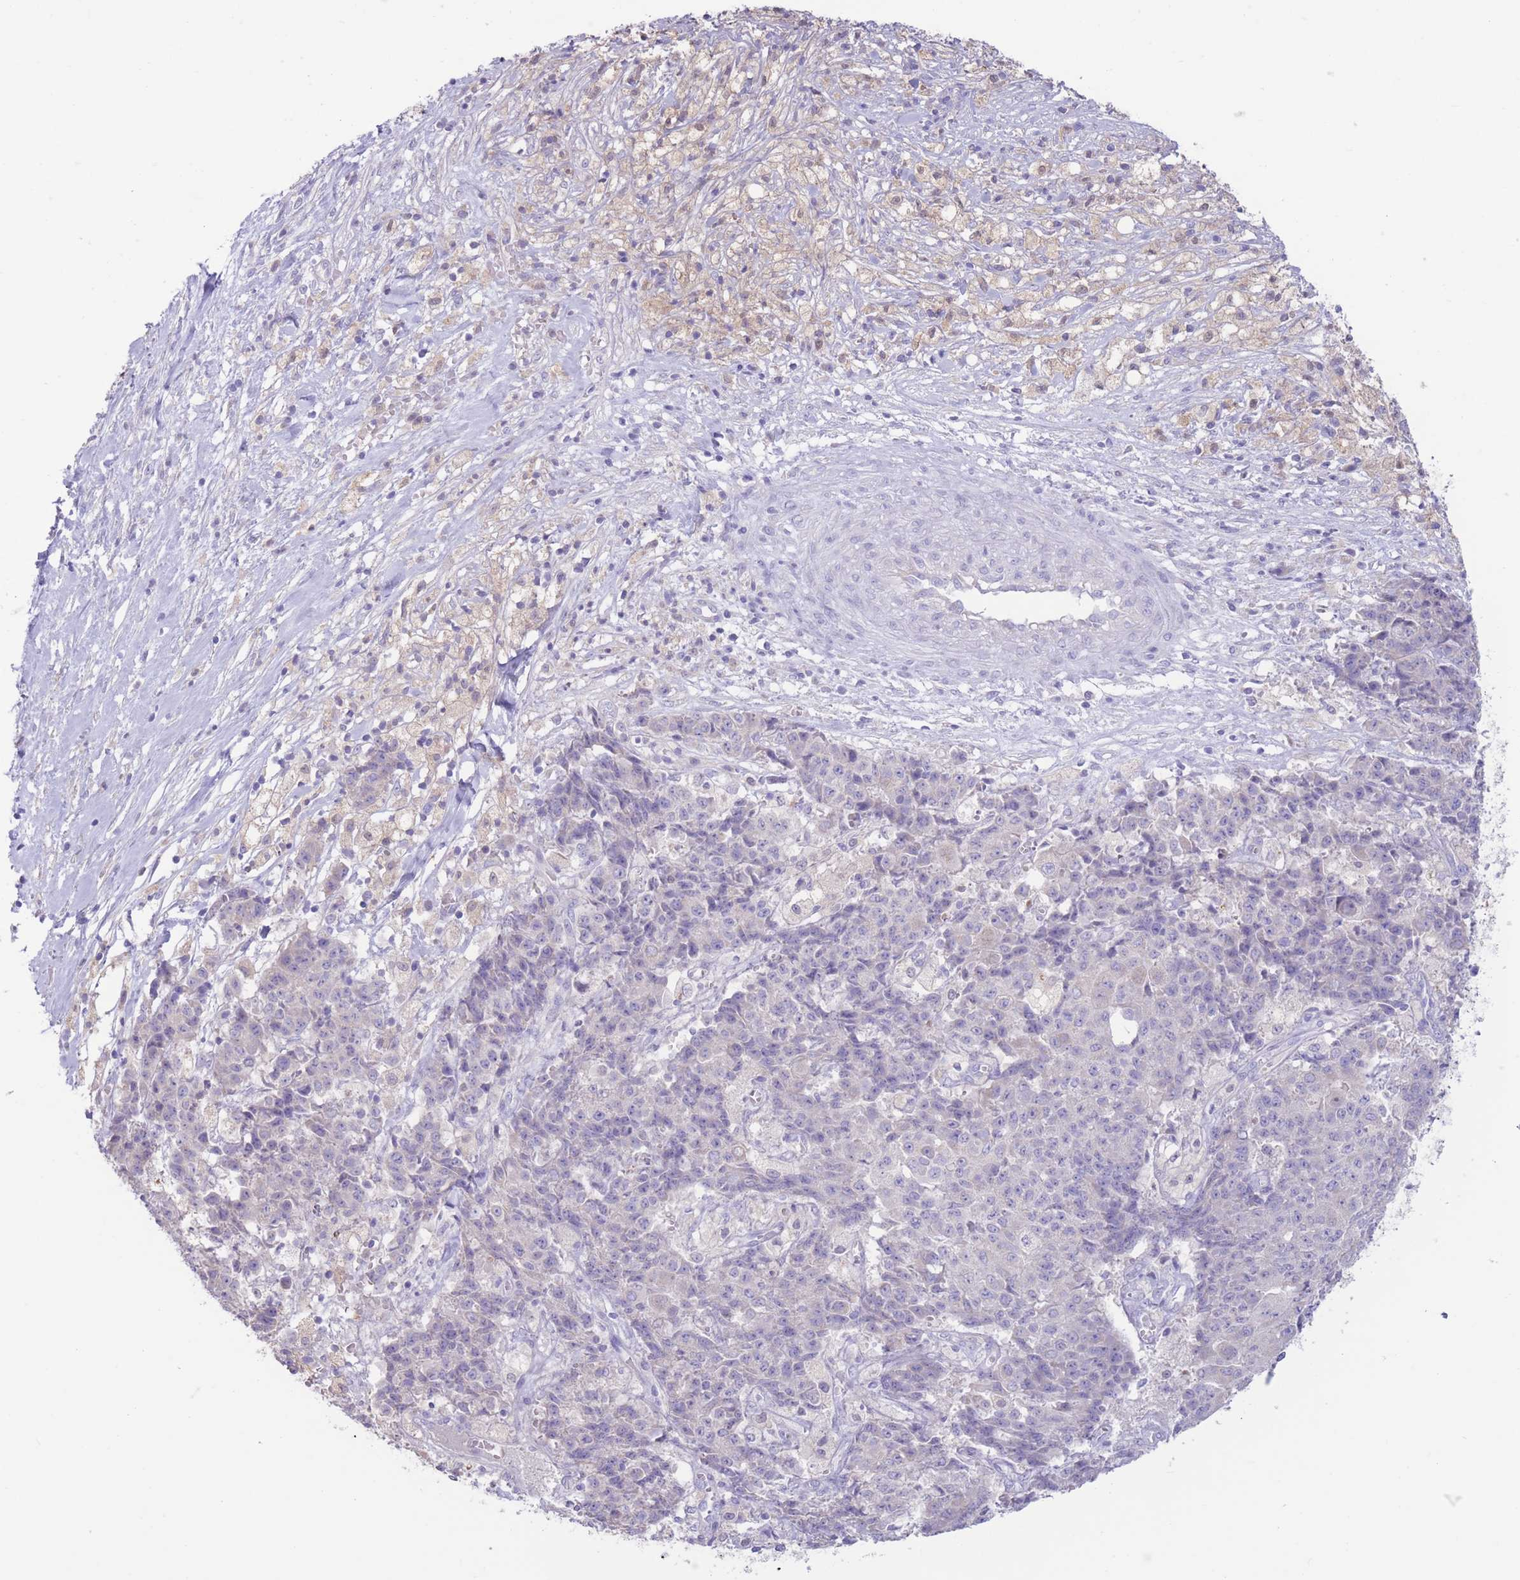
{"staining": {"intensity": "negative", "quantity": "none", "location": "none"}, "tissue": "ovarian cancer", "cell_type": "Tumor cells", "image_type": "cancer", "snomed": [{"axis": "morphology", "description": "Carcinoma, endometroid"}, {"axis": "topography", "description": "Ovary"}], "caption": "This is an IHC micrograph of ovarian endometroid carcinoma. There is no positivity in tumor cells.", "gene": "FAH", "patient": {"sex": "female", "age": 42}}